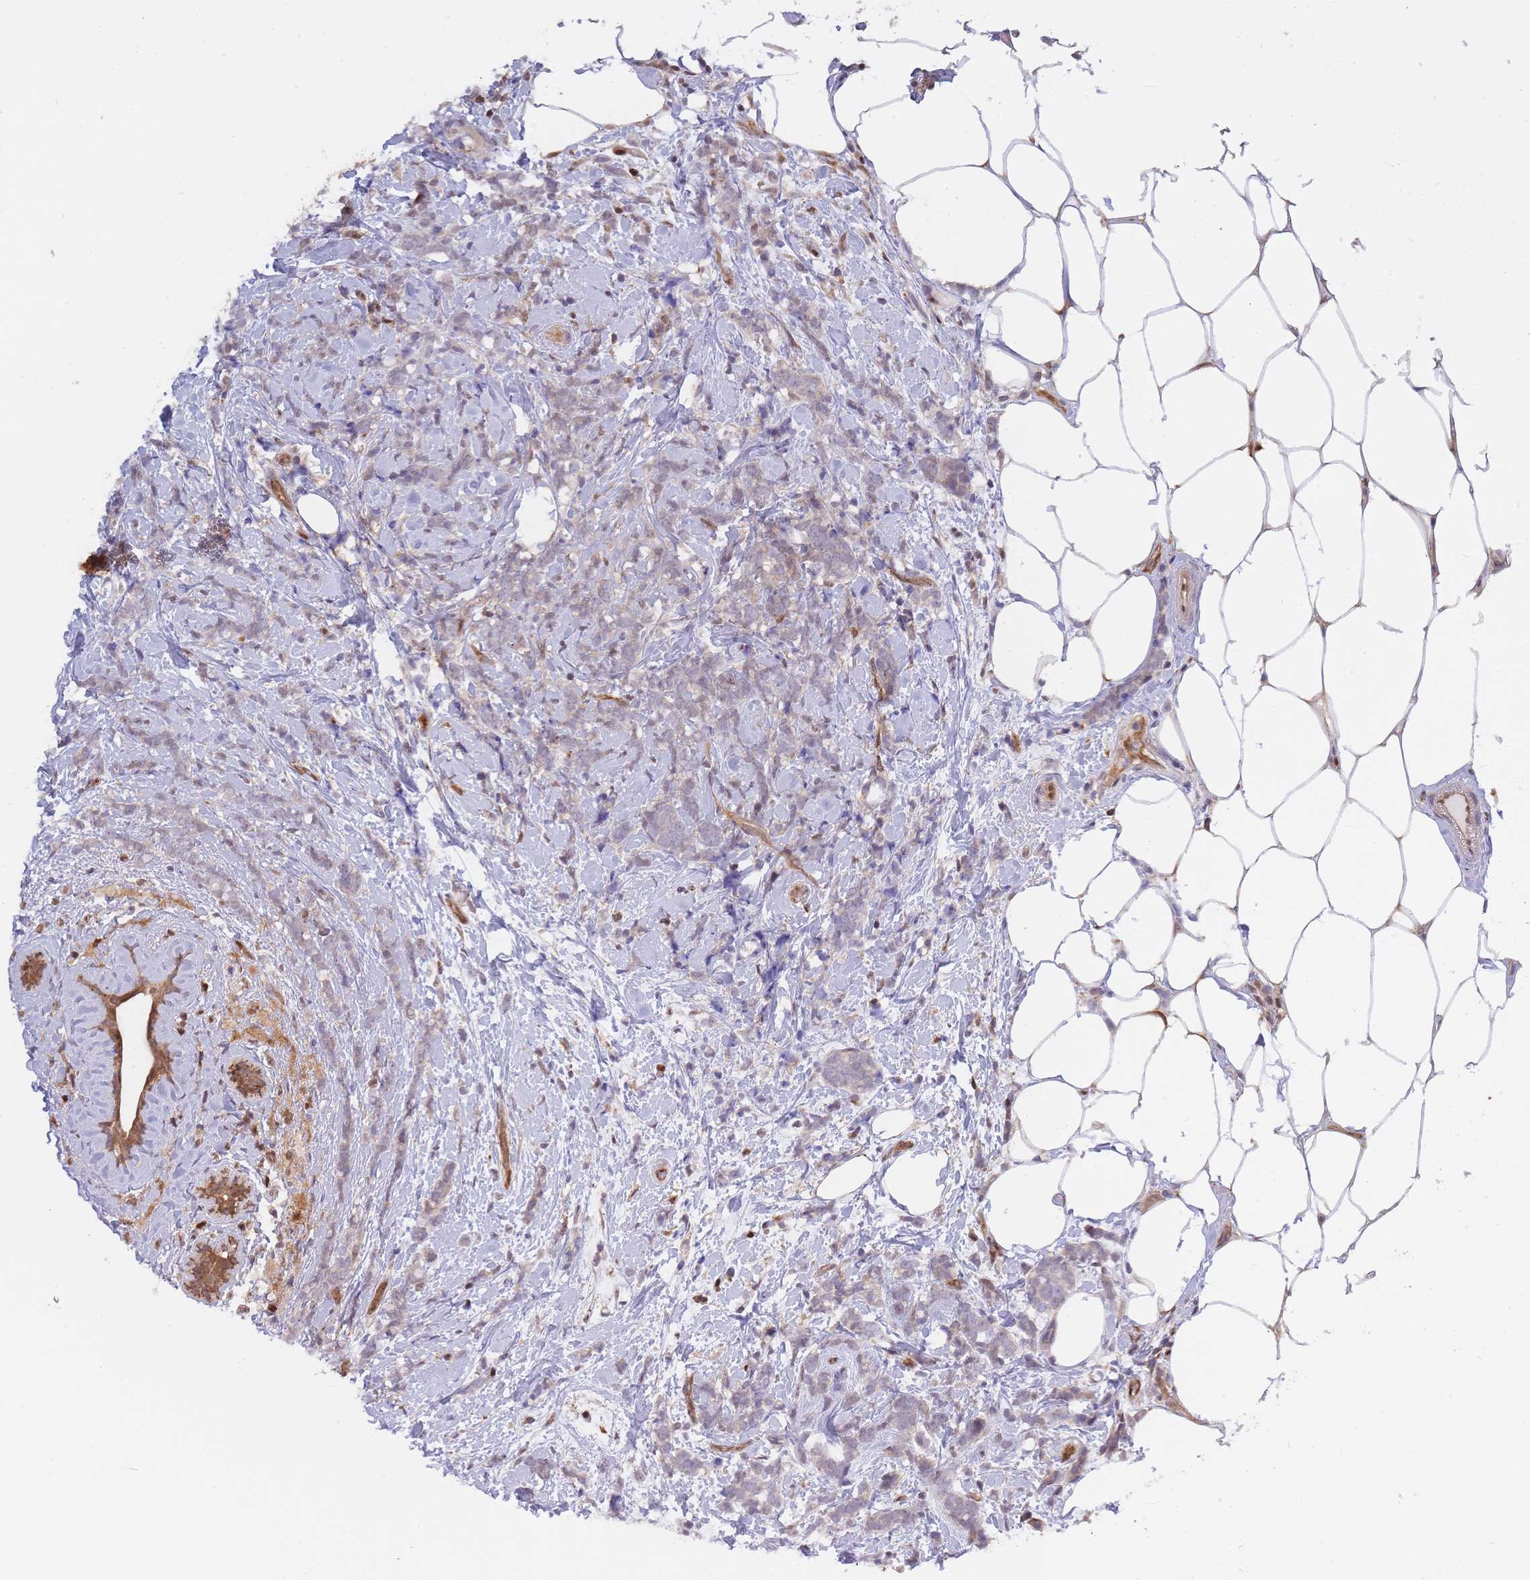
{"staining": {"intensity": "negative", "quantity": "none", "location": "none"}, "tissue": "breast cancer", "cell_type": "Tumor cells", "image_type": "cancer", "snomed": [{"axis": "morphology", "description": "Lobular carcinoma"}, {"axis": "topography", "description": "Breast"}], "caption": "Immunohistochemical staining of breast cancer (lobular carcinoma) displays no significant staining in tumor cells.", "gene": "NSFL1C", "patient": {"sex": "female", "age": 58}}